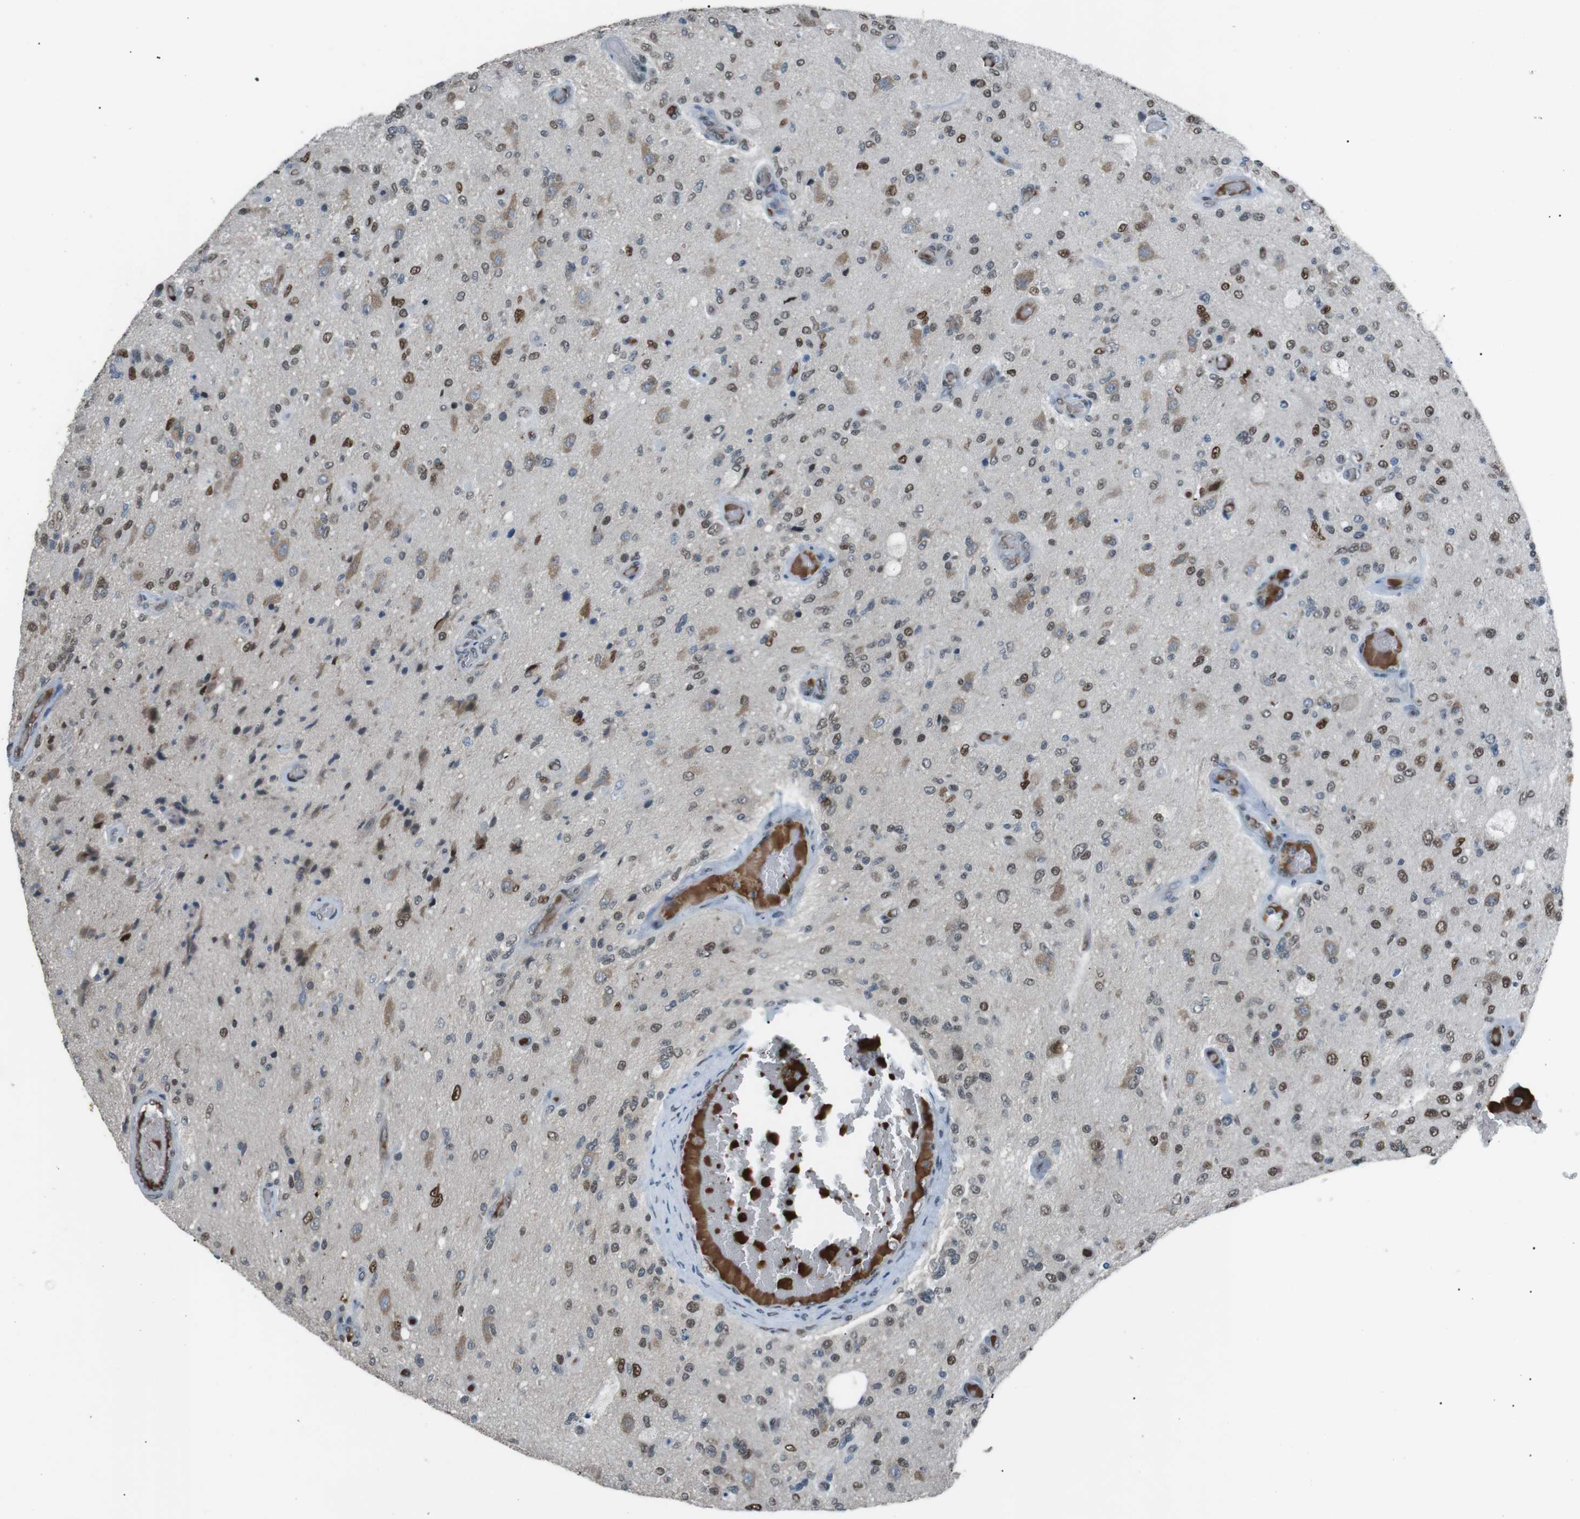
{"staining": {"intensity": "moderate", "quantity": "25%-75%", "location": "nuclear"}, "tissue": "glioma", "cell_type": "Tumor cells", "image_type": "cancer", "snomed": [{"axis": "morphology", "description": "Normal tissue, NOS"}, {"axis": "morphology", "description": "Glioma, malignant, High grade"}, {"axis": "topography", "description": "Cerebral cortex"}], "caption": "This photomicrograph displays high-grade glioma (malignant) stained with immunohistochemistry to label a protein in brown. The nuclear of tumor cells show moderate positivity for the protein. Nuclei are counter-stained blue.", "gene": "SRPK2", "patient": {"sex": "male", "age": 77}}